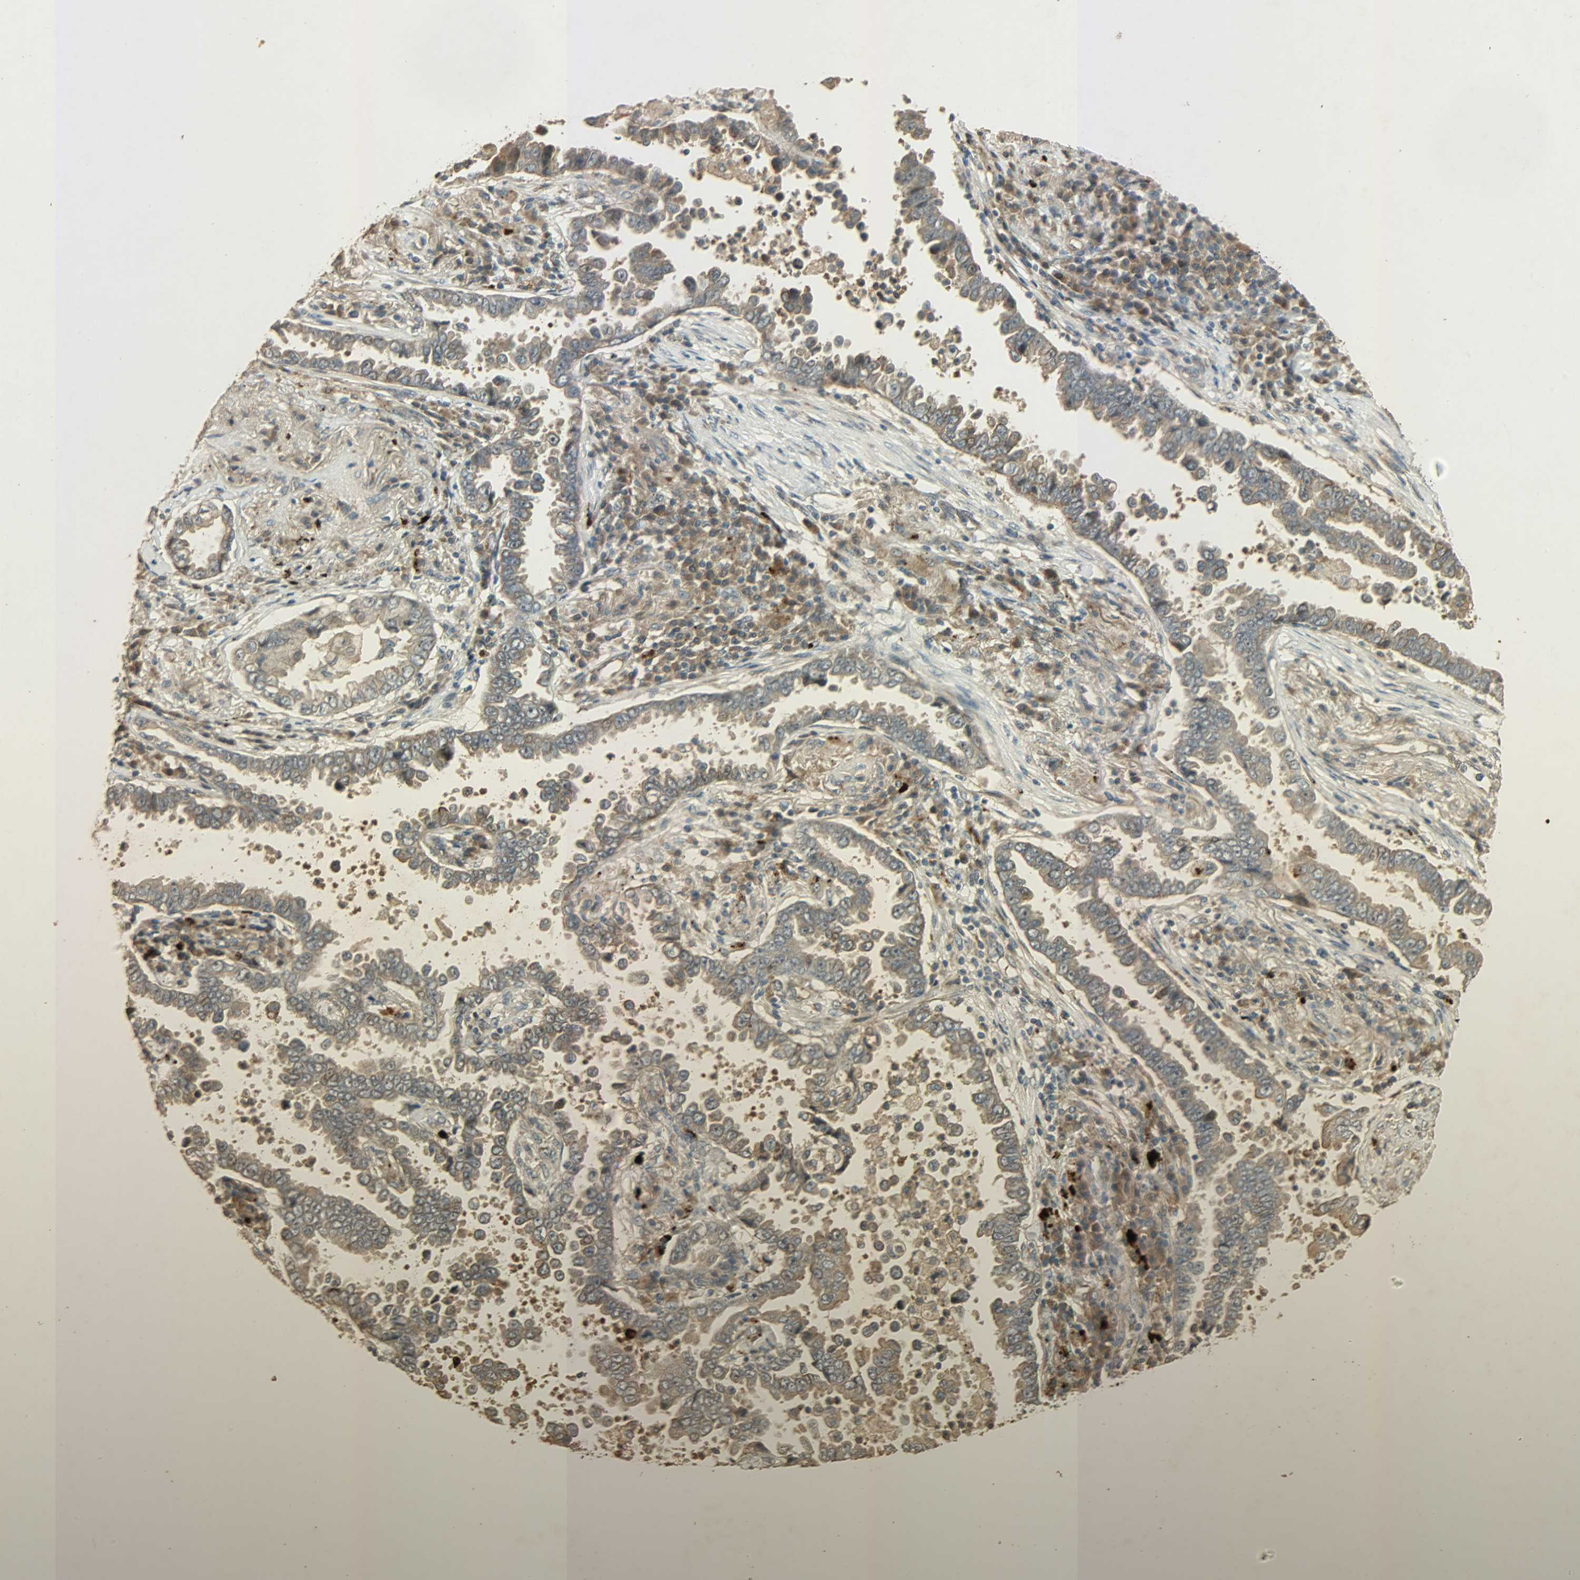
{"staining": {"intensity": "moderate", "quantity": ">75%", "location": "cytoplasmic/membranous"}, "tissue": "lung cancer", "cell_type": "Tumor cells", "image_type": "cancer", "snomed": [{"axis": "morphology", "description": "Normal tissue, NOS"}, {"axis": "morphology", "description": "Inflammation, NOS"}, {"axis": "morphology", "description": "Adenocarcinoma, NOS"}, {"axis": "topography", "description": "Lung"}], "caption": "Immunohistochemical staining of human adenocarcinoma (lung) demonstrates medium levels of moderate cytoplasmic/membranous protein staining in about >75% of tumor cells.", "gene": "ATP2B1", "patient": {"sex": "female", "age": 64}}